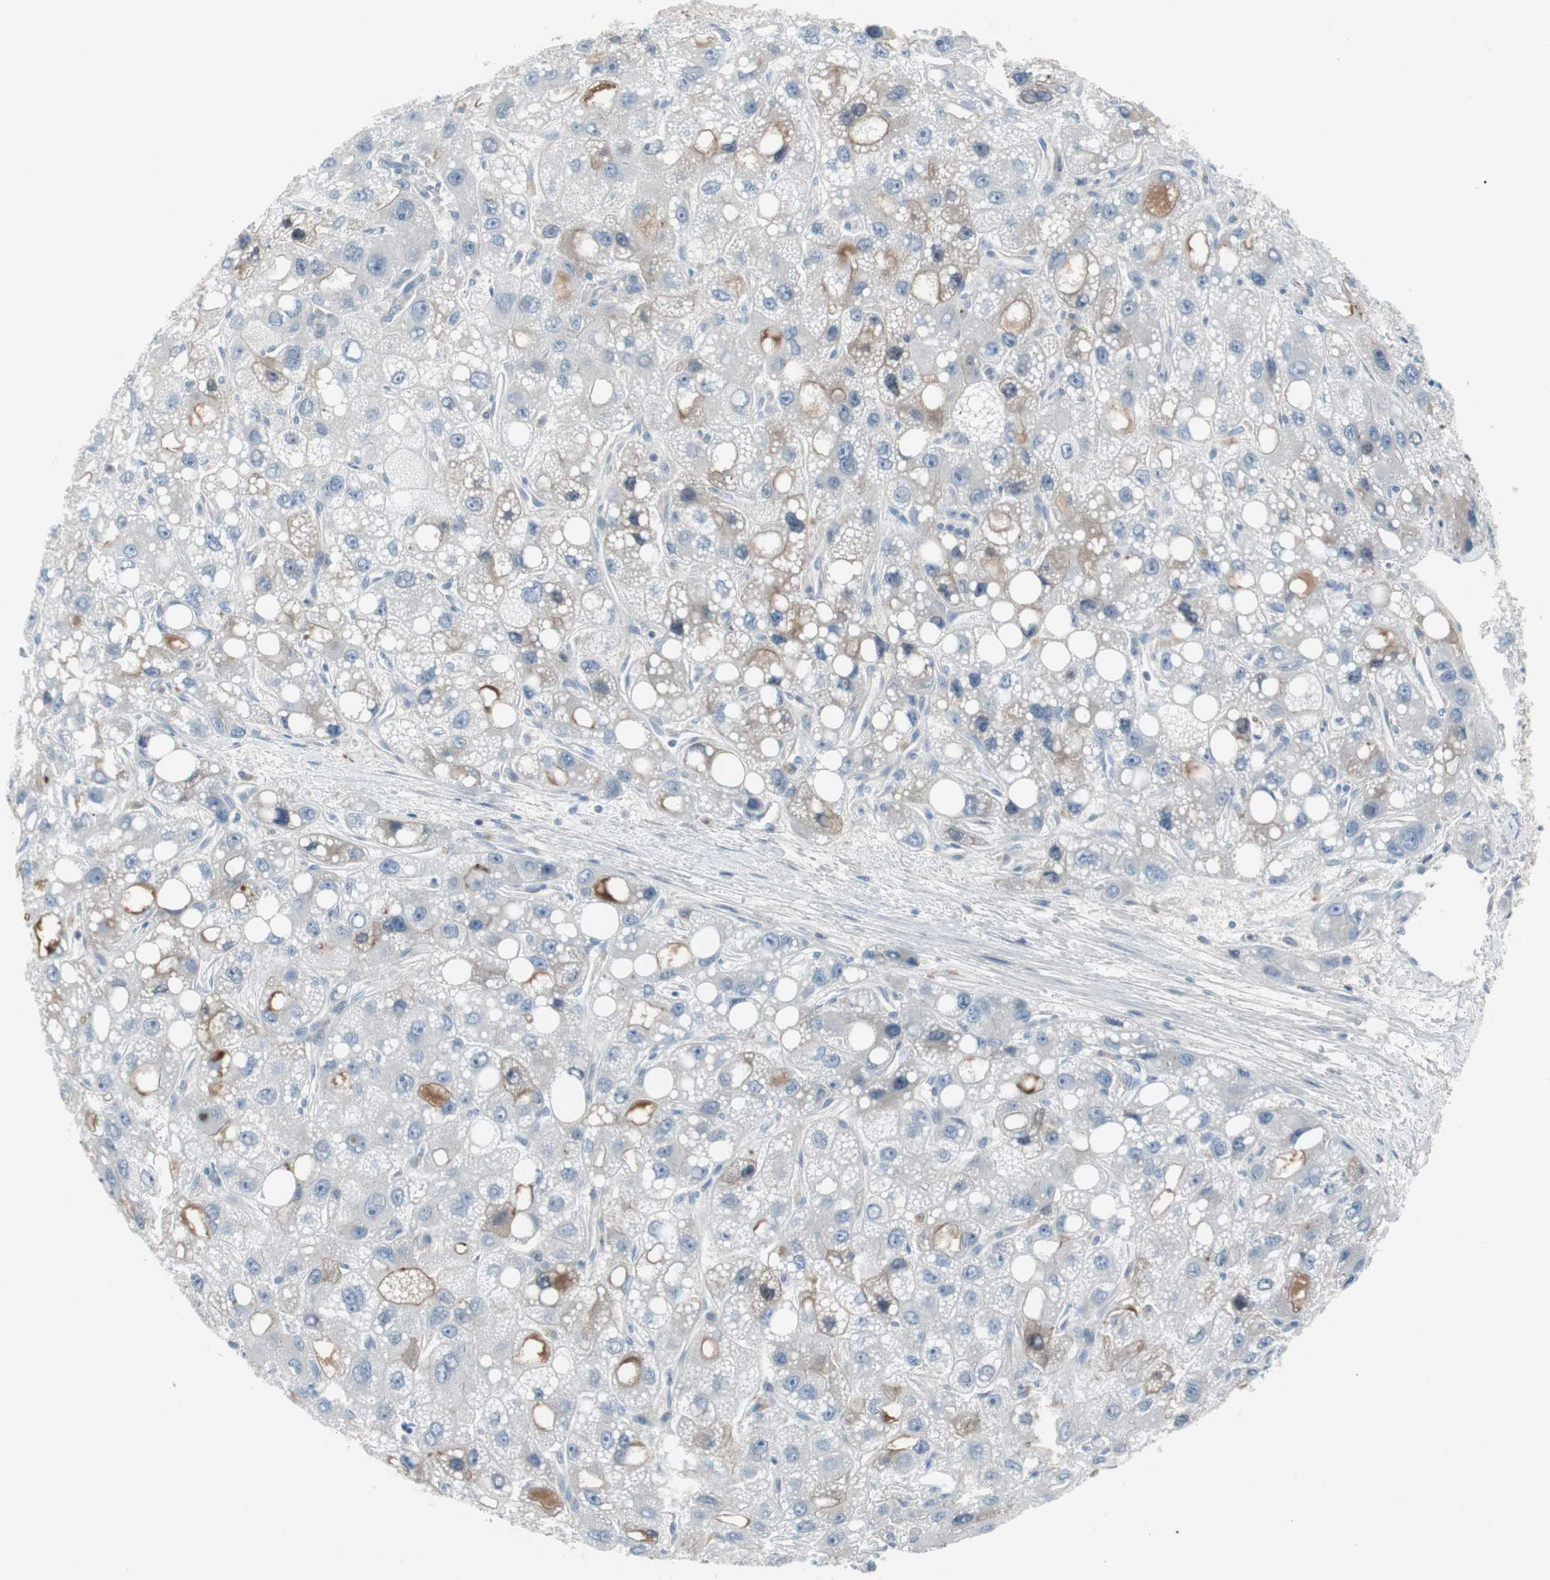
{"staining": {"intensity": "strong", "quantity": "<25%", "location": "cytoplasmic/membranous"}, "tissue": "liver cancer", "cell_type": "Tumor cells", "image_type": "cancer", "snomed": [{"axis": "morphology", "description": "Carcinoma, Hepatocellular, NOS"}, {"axis": "topography", "description": "Liver"}], "caption": "IHC (DAB (3,3'-diaminobenzidine)) staining of liver hepatocellular carcinoma demonstrates strong cytoplasmic/membranous protein staining in approximately <25% of tumor cells.", "gene": "PIGR", "patient": {"sex": "male", "age": 55}}